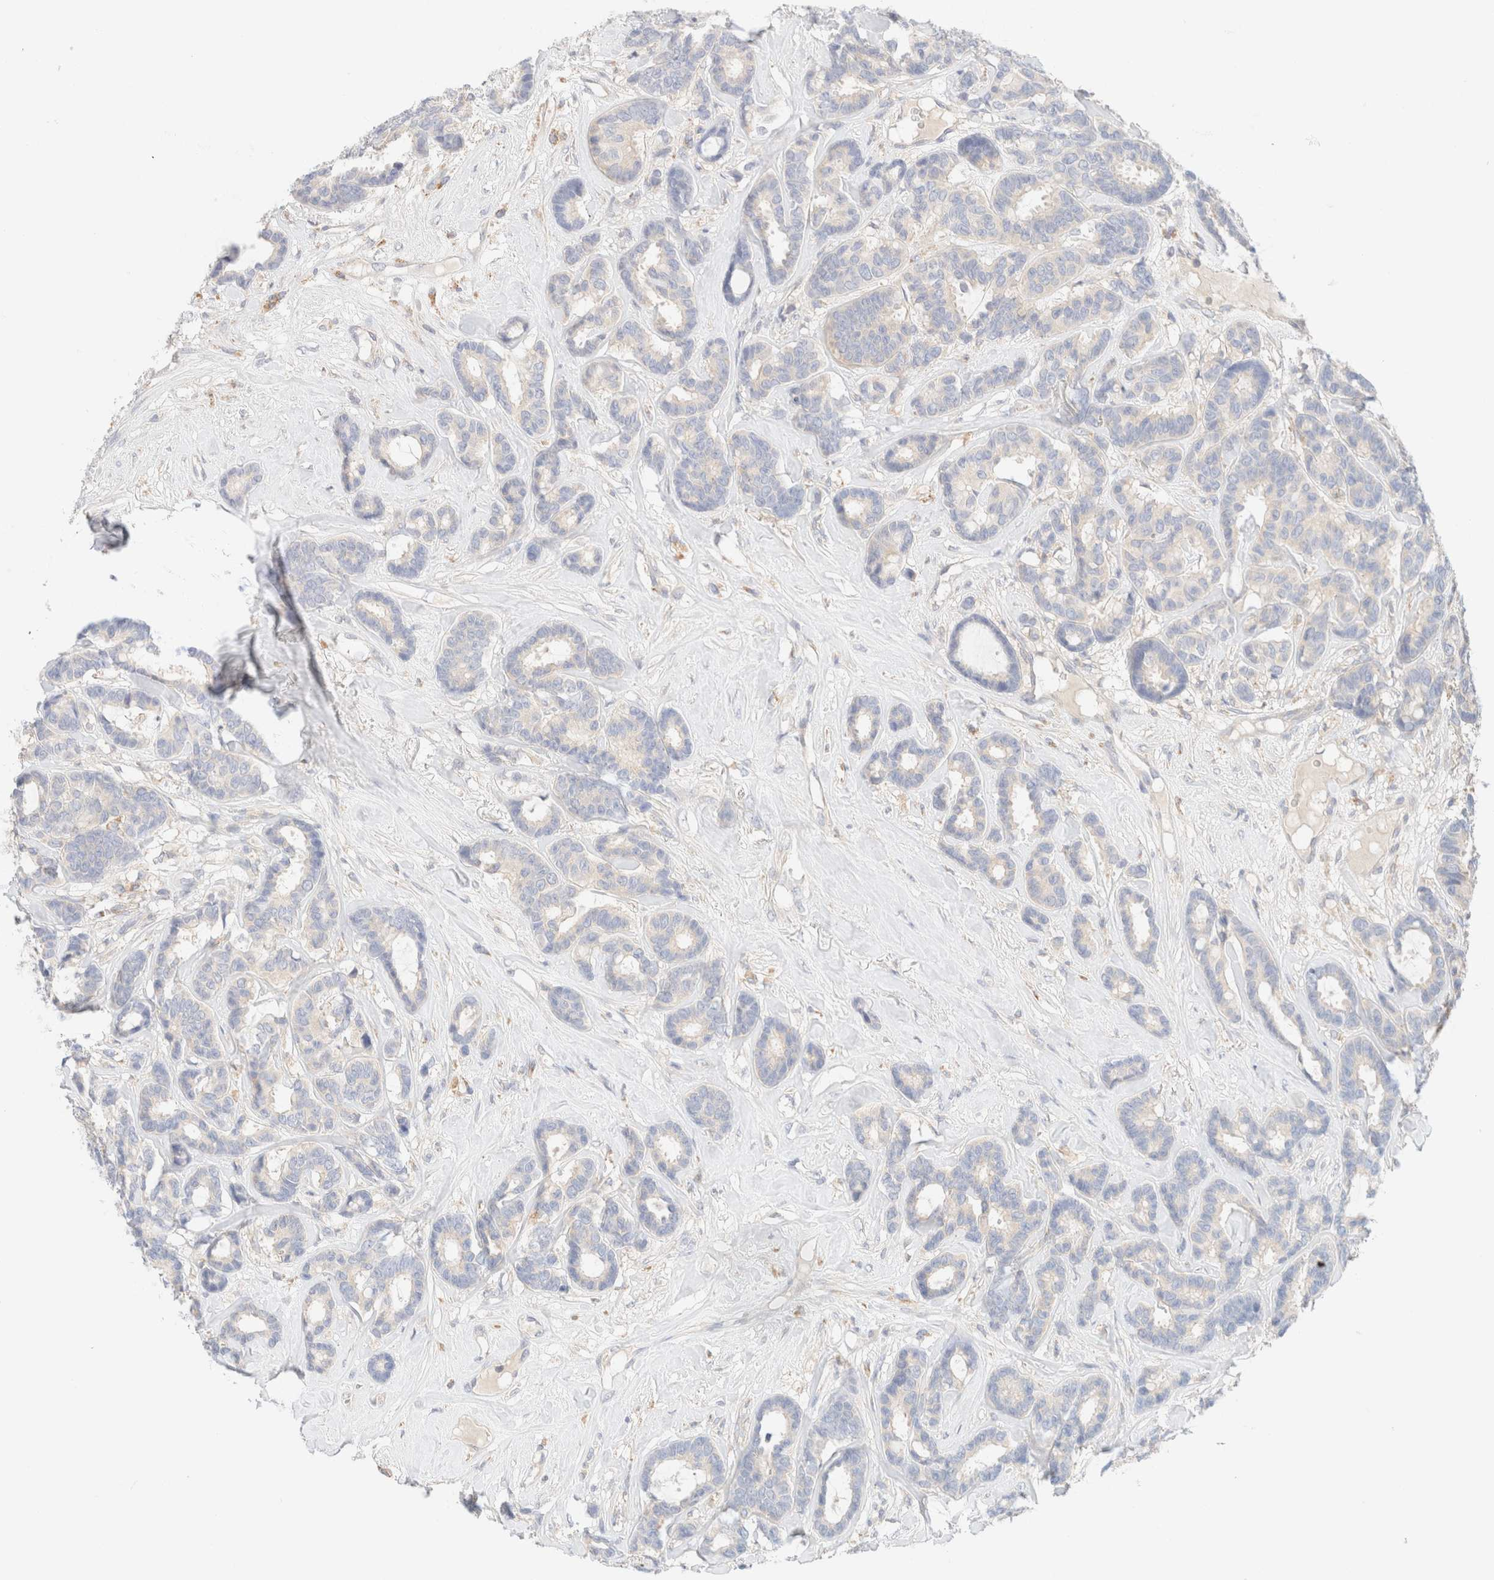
{"staining": {"intensity": "negative", "quantity": "none", "location": "none"}, "tissue": "breast cancer", "cell_type": "Tumor cells", "image_type": "cancer", "snomed": [{"axis": "morphology", "description": "Duct carcinoma"}, {"axis": "topography", "description": "Breast"}], "caption": "The micrograph displays no significant positivity in tumor cells of infiltrating ductal carcinoma (breast).", "gene": "SARM1", "patient": {"sex": "female", "age": 87}}